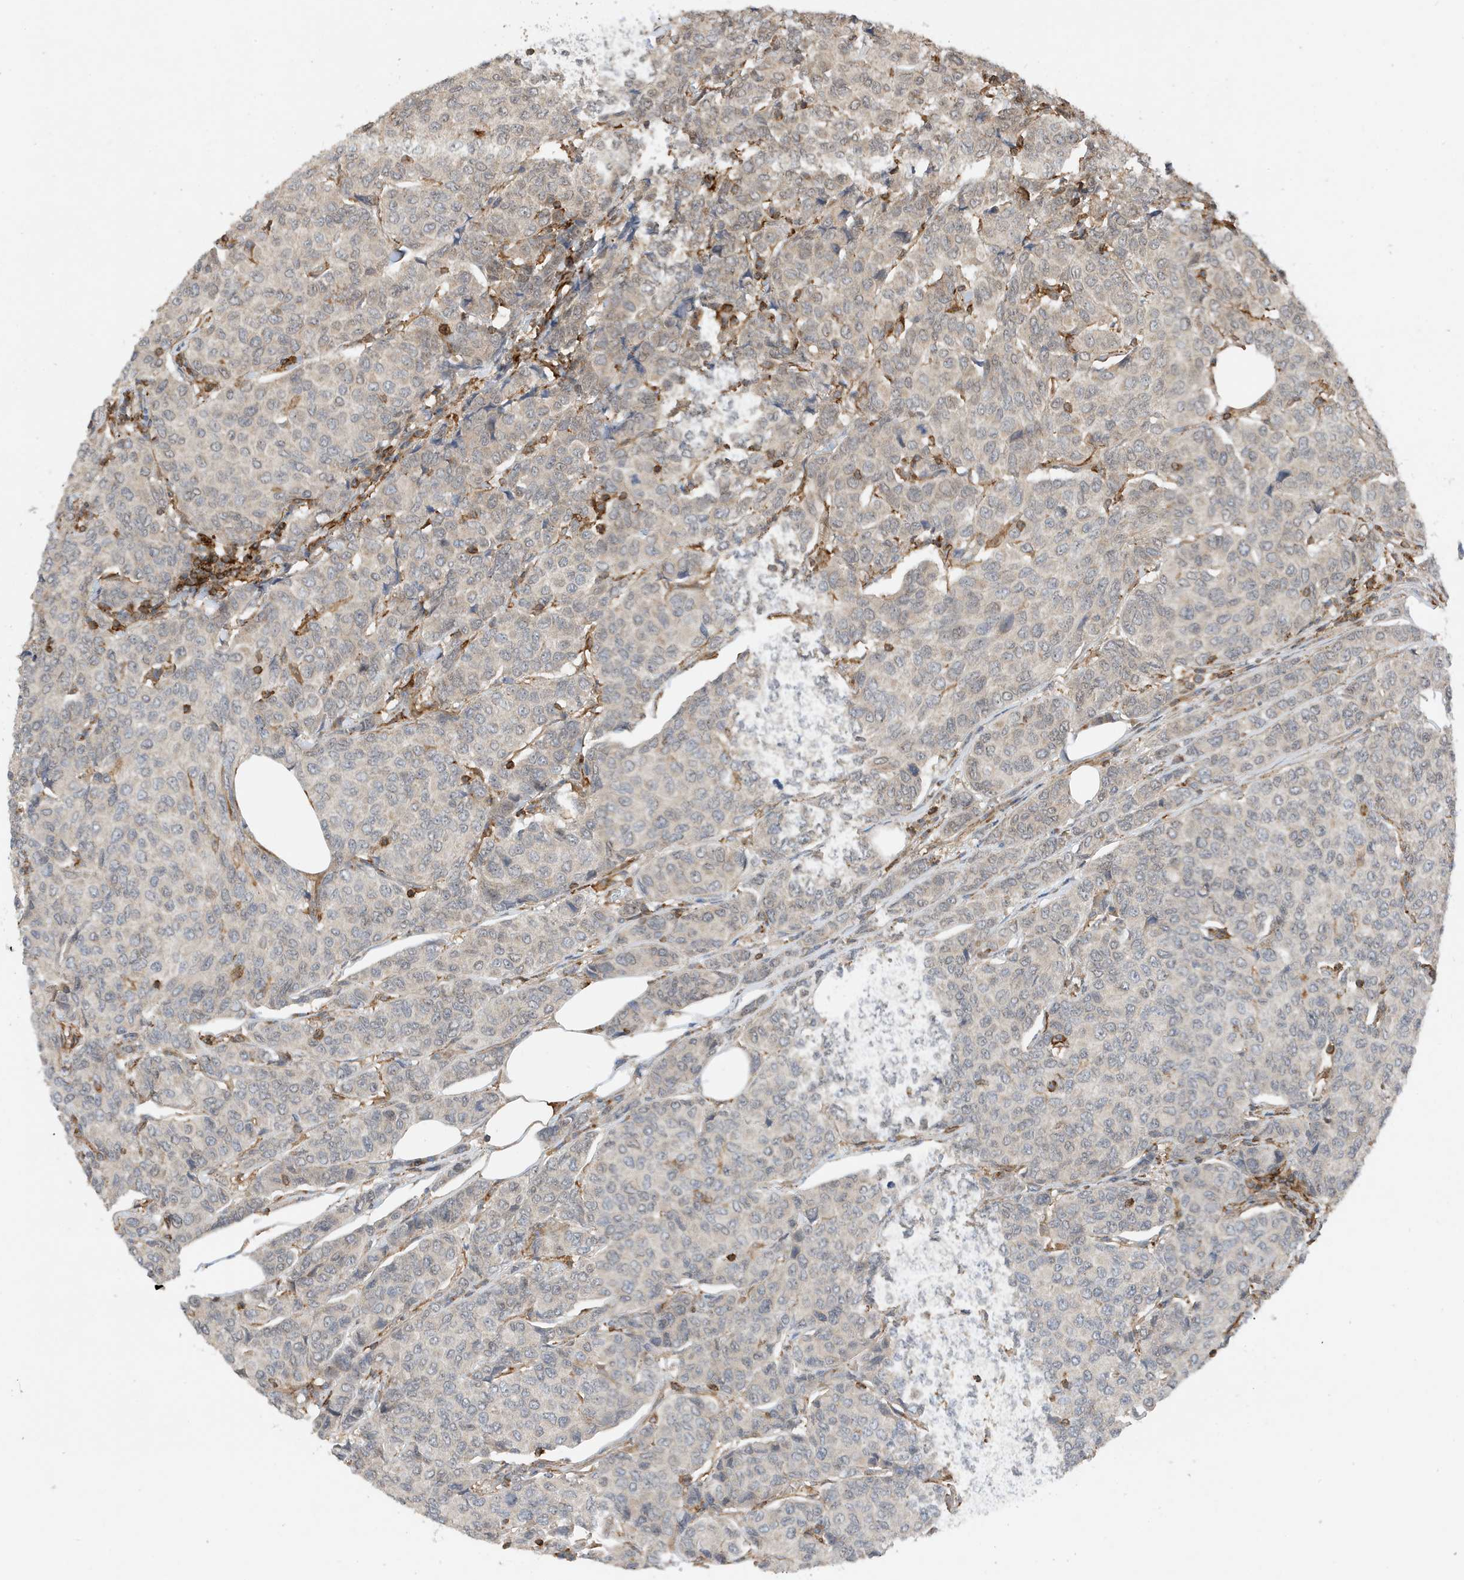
{"staining": {"intensity": "weak", "quantity": "<25%", "location": "cytoplasmic/membranous"}, "tissue": "breast cancer", "cell_type": "Tumor cells", "image_type": "cancer", "snomed": [{"axis": "morphology", "description": "Duct carcinoma"}, {"axis": "topography", "description": "Breast"}], "caption": "The IHC micrograph has no significant expression in tumor cells of breast cancer (invasive ductal carcinoma) tissue.", "gene": "TATDN3", "patient": {"sex": "female", "age": 55}}